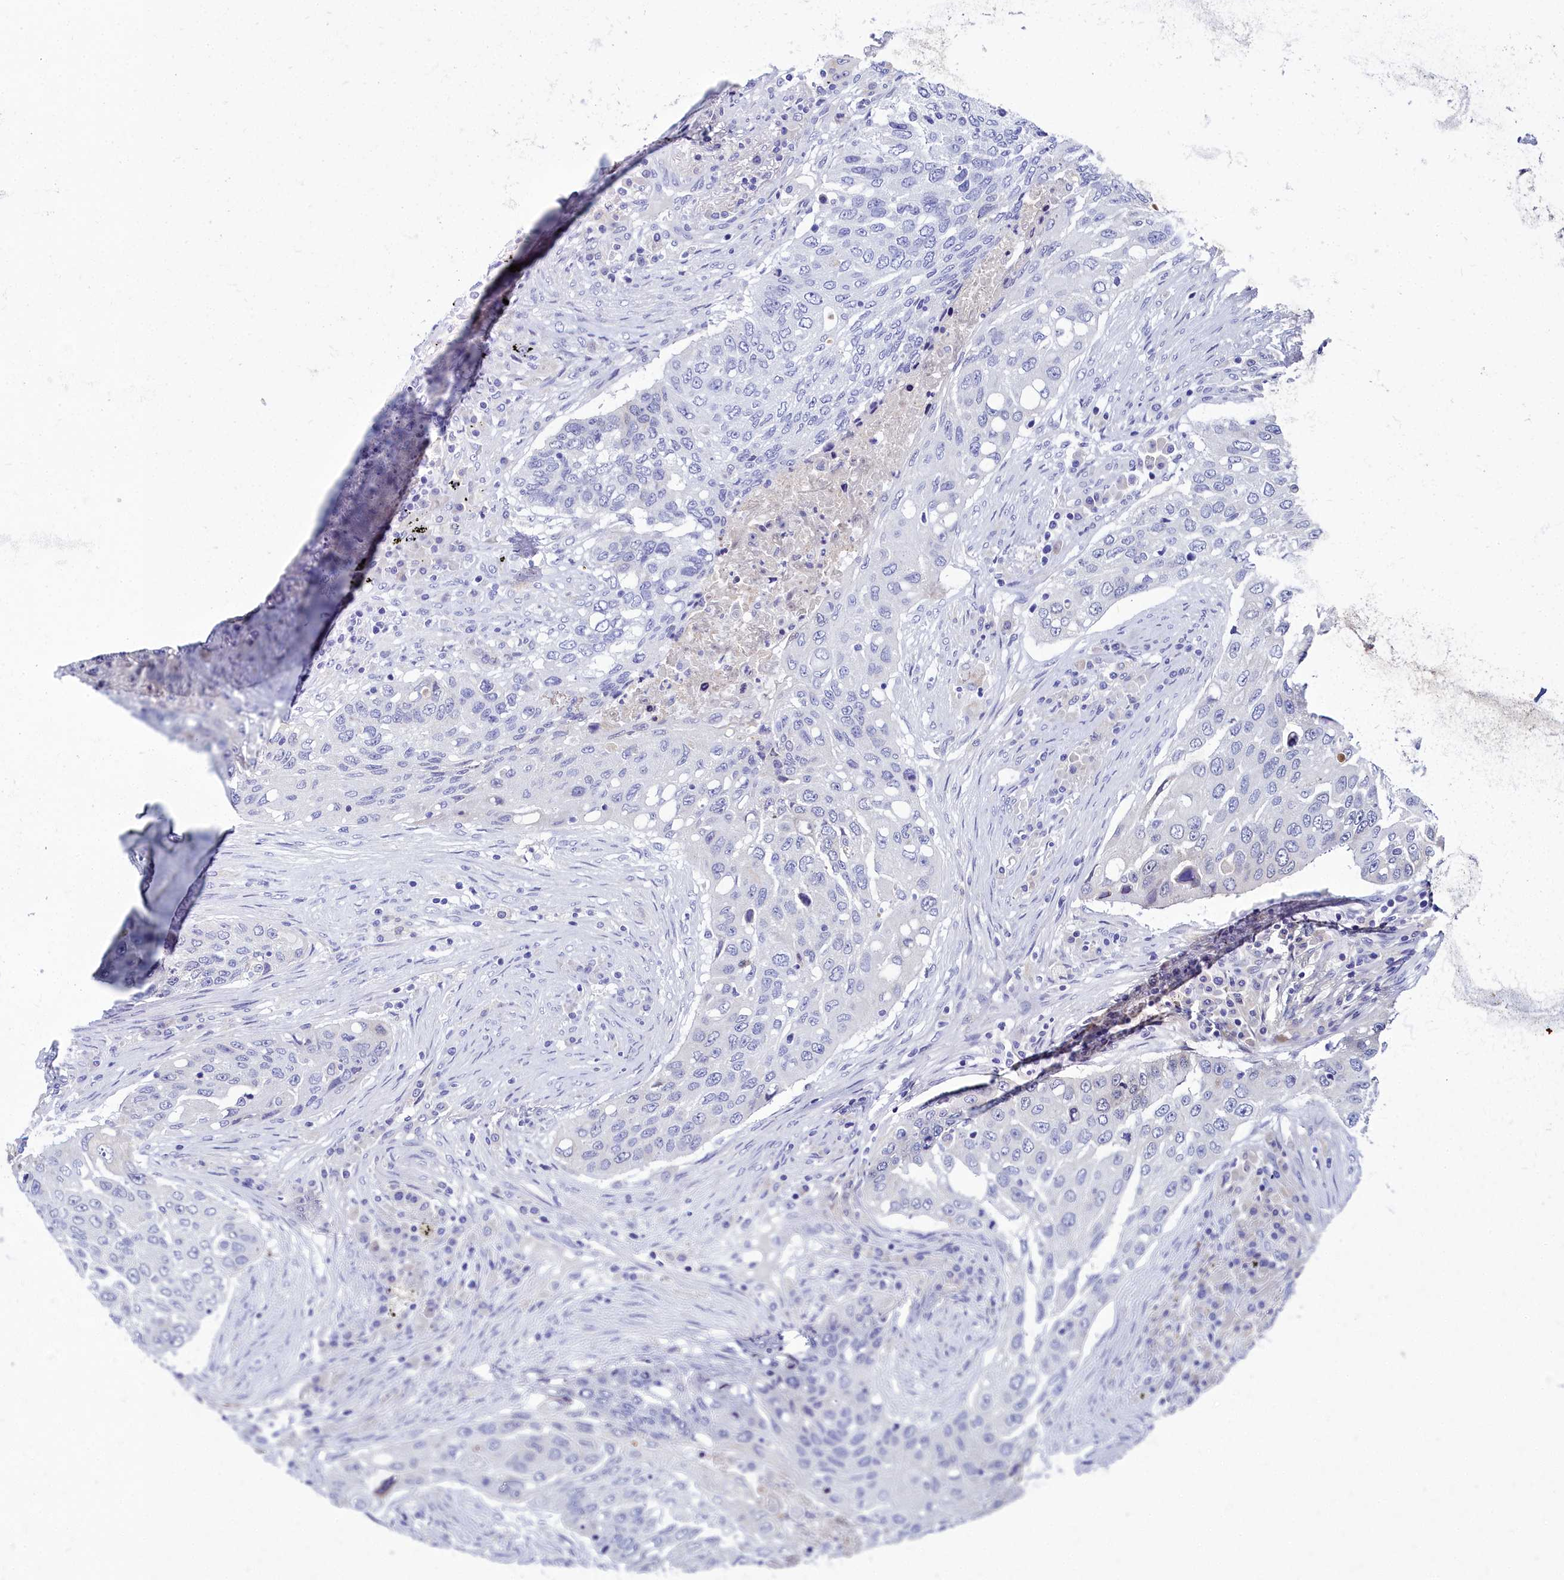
{"staining": {"intensity": "negative", "quantity": "none", "location": "none"}, "tissue": "lung cancer", "cell_type": "Tumor cells", "image_type": "cancer", "snomed": [{"axis": "morphology", "description": "Squamous cell carcinoma, NOS"}, {"axis": "topography", "description": "Lung"}], "caption": "Tumor cells show no significant positivity in lung cancer (squamous cell carcinoma).", "gene": "ELAPOR2", "patient": {"sex": "female", "age": 63}}